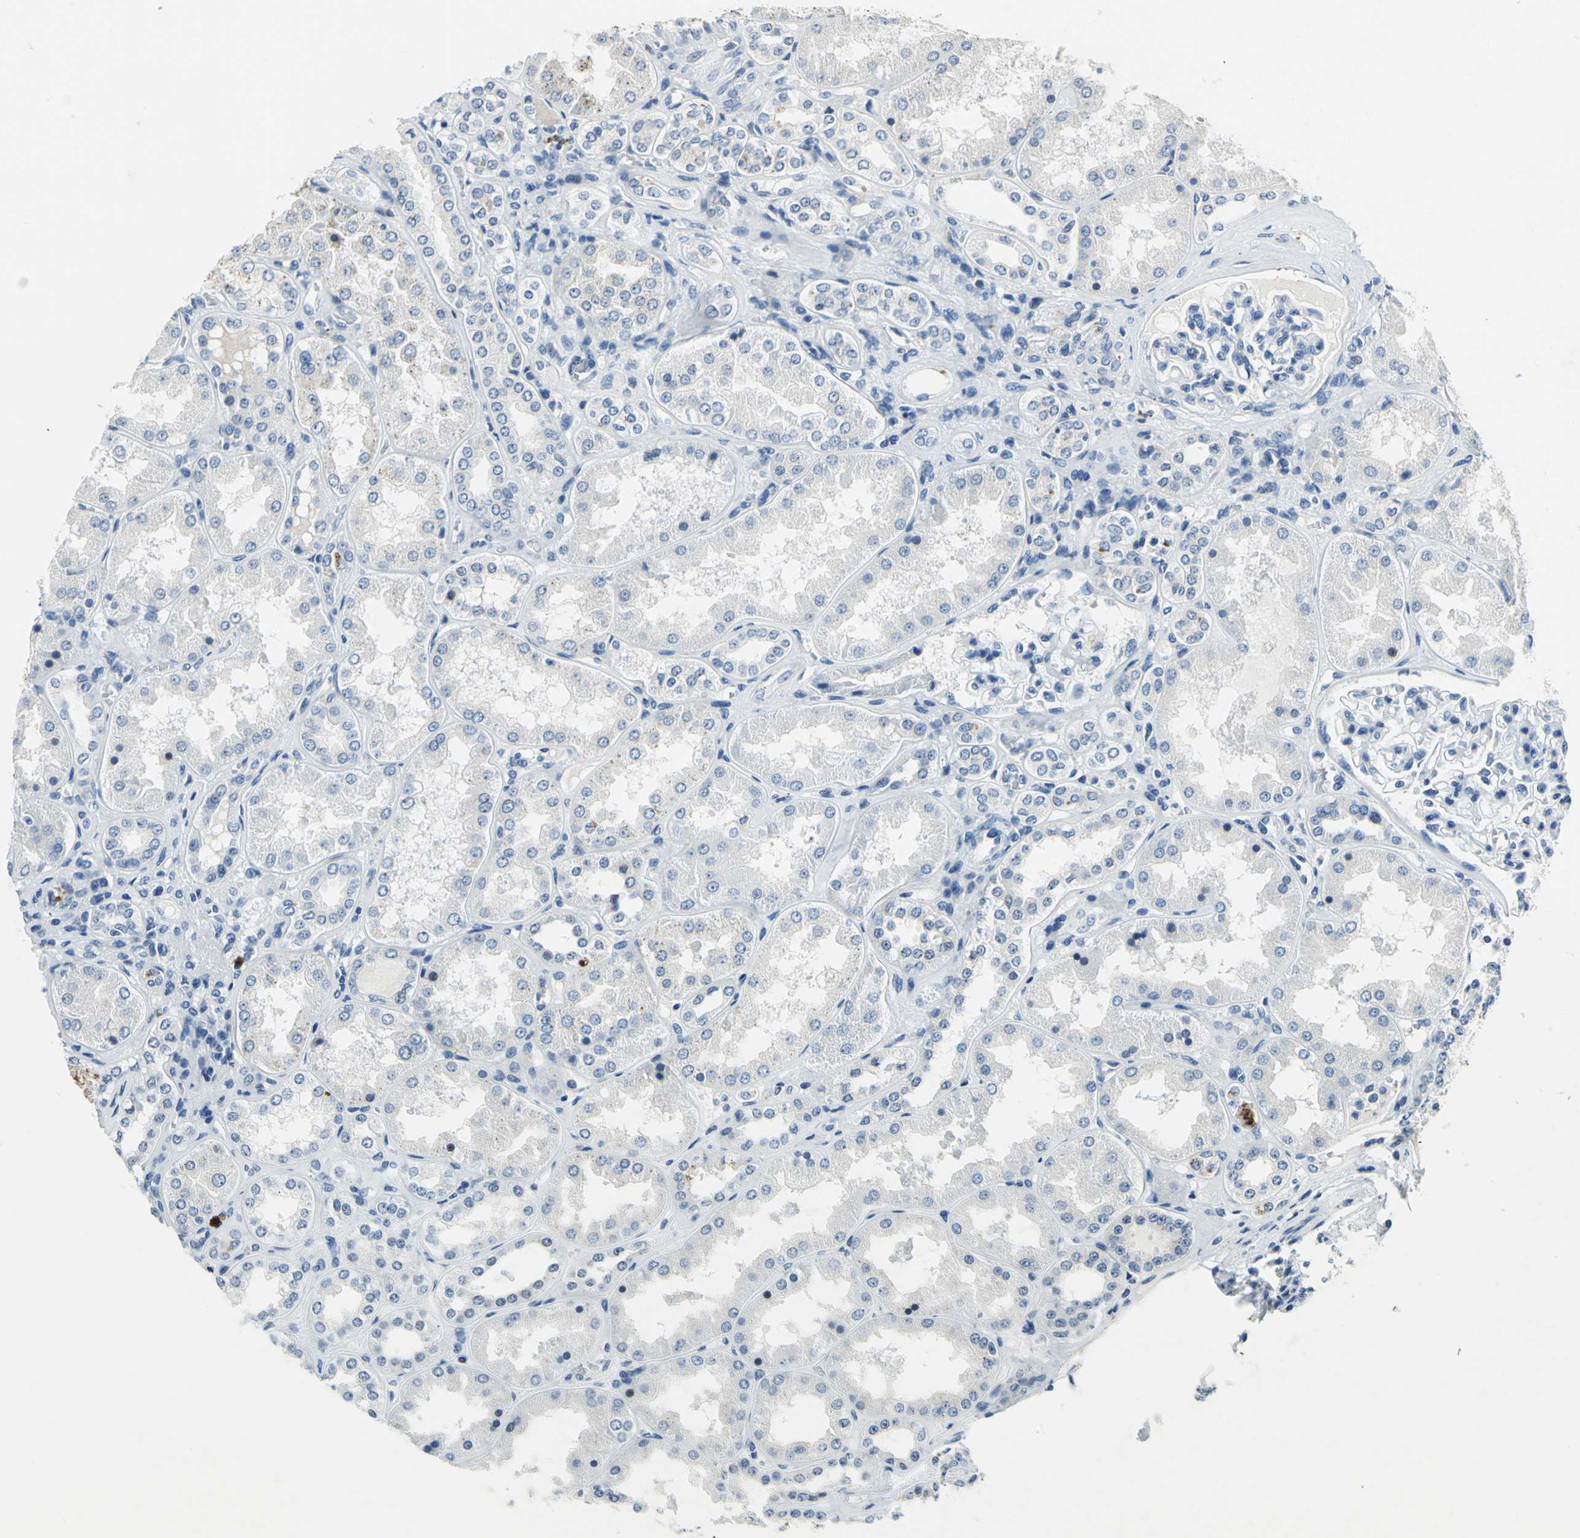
{"staining": {"intensity": "negative", "quantity": "none", "location": "none"}, "tissue": "kidney", "cell_type": "Cells in glomeruli", "image_type": "normal", "snomed": [{"axis": "morphology", "description": "Normal tissue, NOS"}, {"axis": "topography", "description": "Kidney"}], "caption": "Immunohistochemical staining of unremarkable human kidney shows no significant expression in cells in glomeruli.", "gene": "RAD17", "patient": {"sex": "female", "age": 56}}